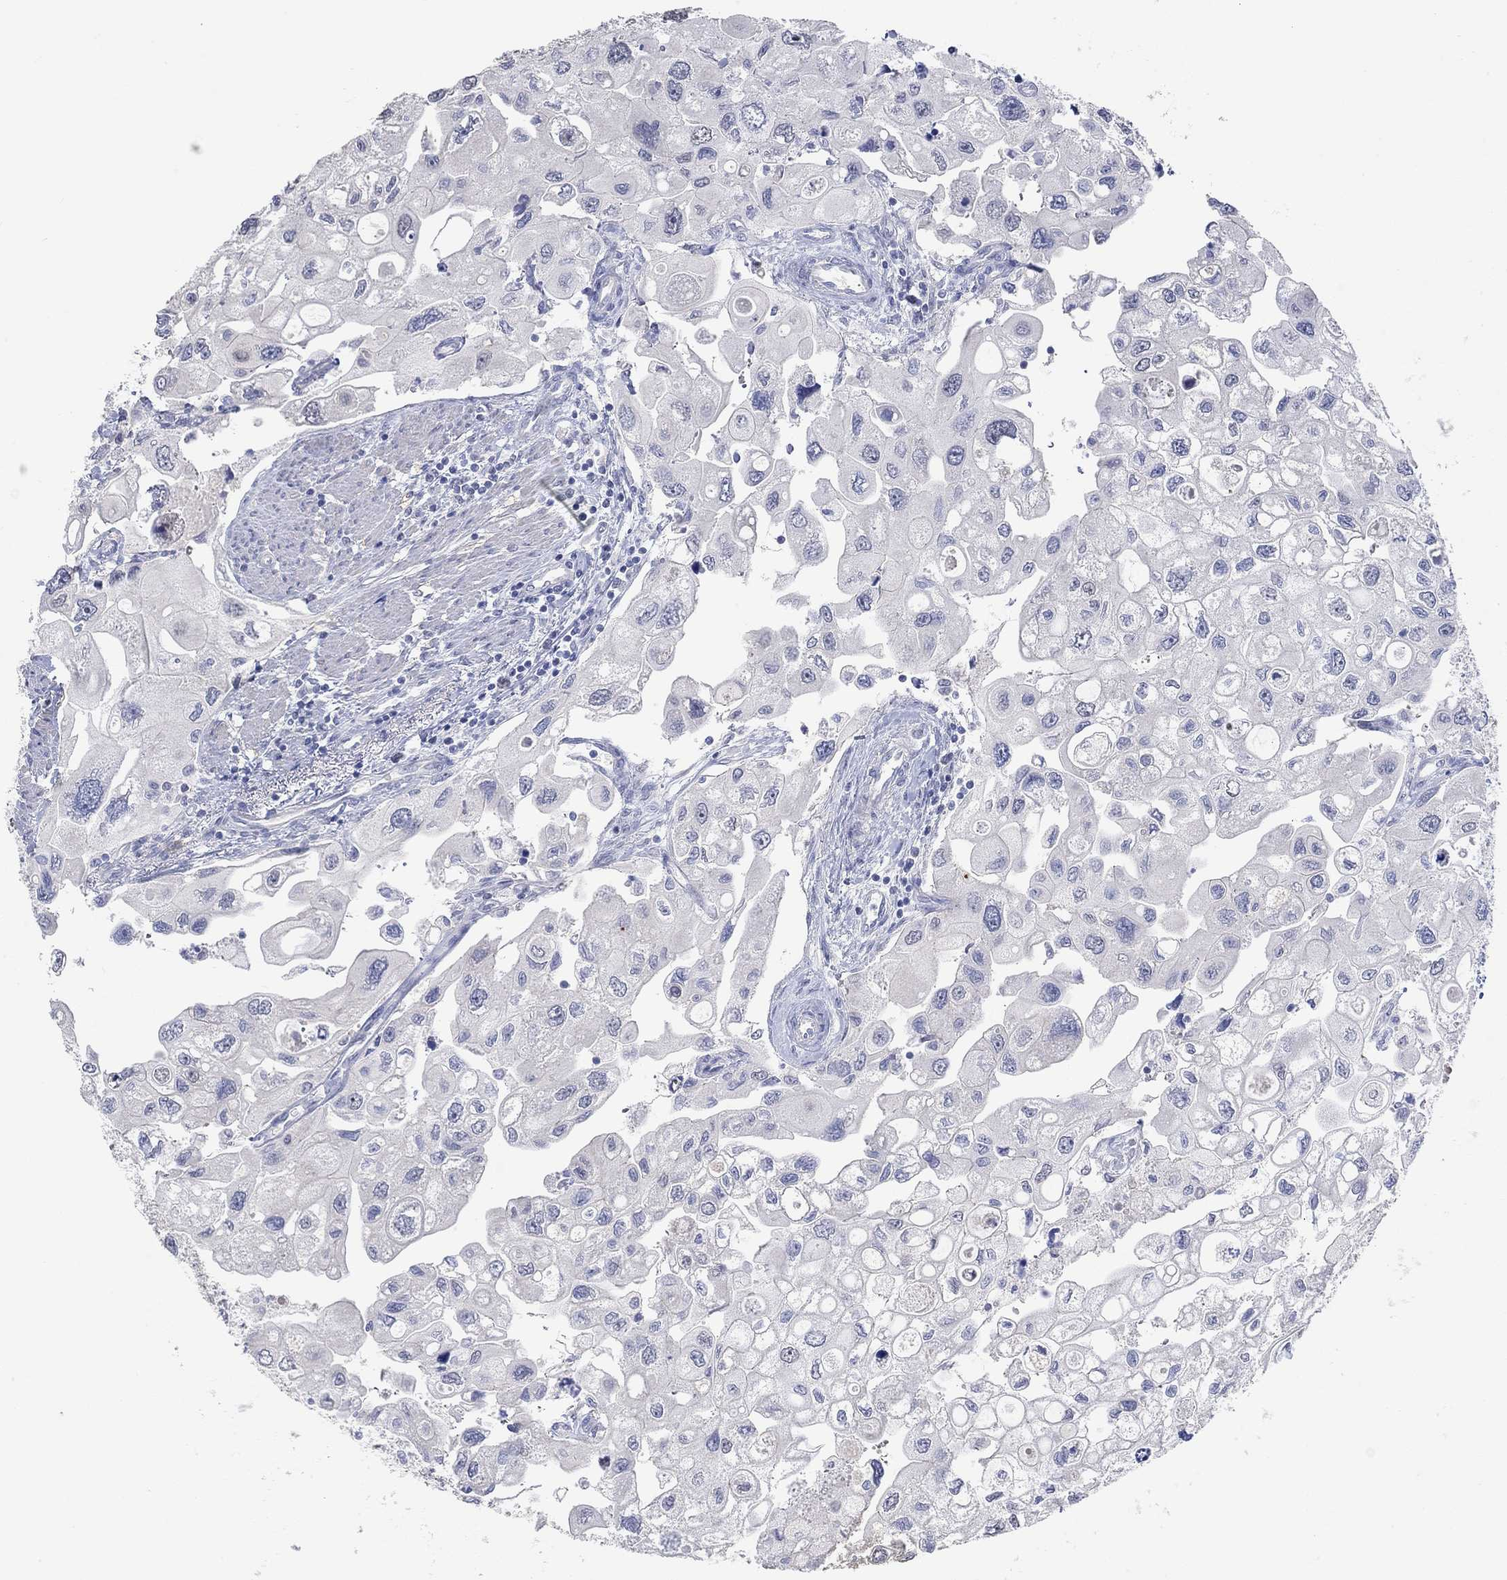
{"staining": {"intensity": "negative", "quantity": "none", "location": "none"}, "tissue": "urothelial cancer", "cell_type": "Tumor cells", "image_type": "cancer", "snomed": [{"axis": "morphology", "description": "Urothelial carcinoma, High grade"}, {"axis": "topography", "description": "Urinary bladder"}], "caption": "Tumor cells are negative for protein expression in human urothelial carcinoma (high-grade). The staining was performed using DAB to visualize the protein expression in brown, while the nuclei were stained in blue with hematoxylin (Magnification: 20x).", "gene": "PNMA5", "patient": {"sex": "male", "age": 59}}